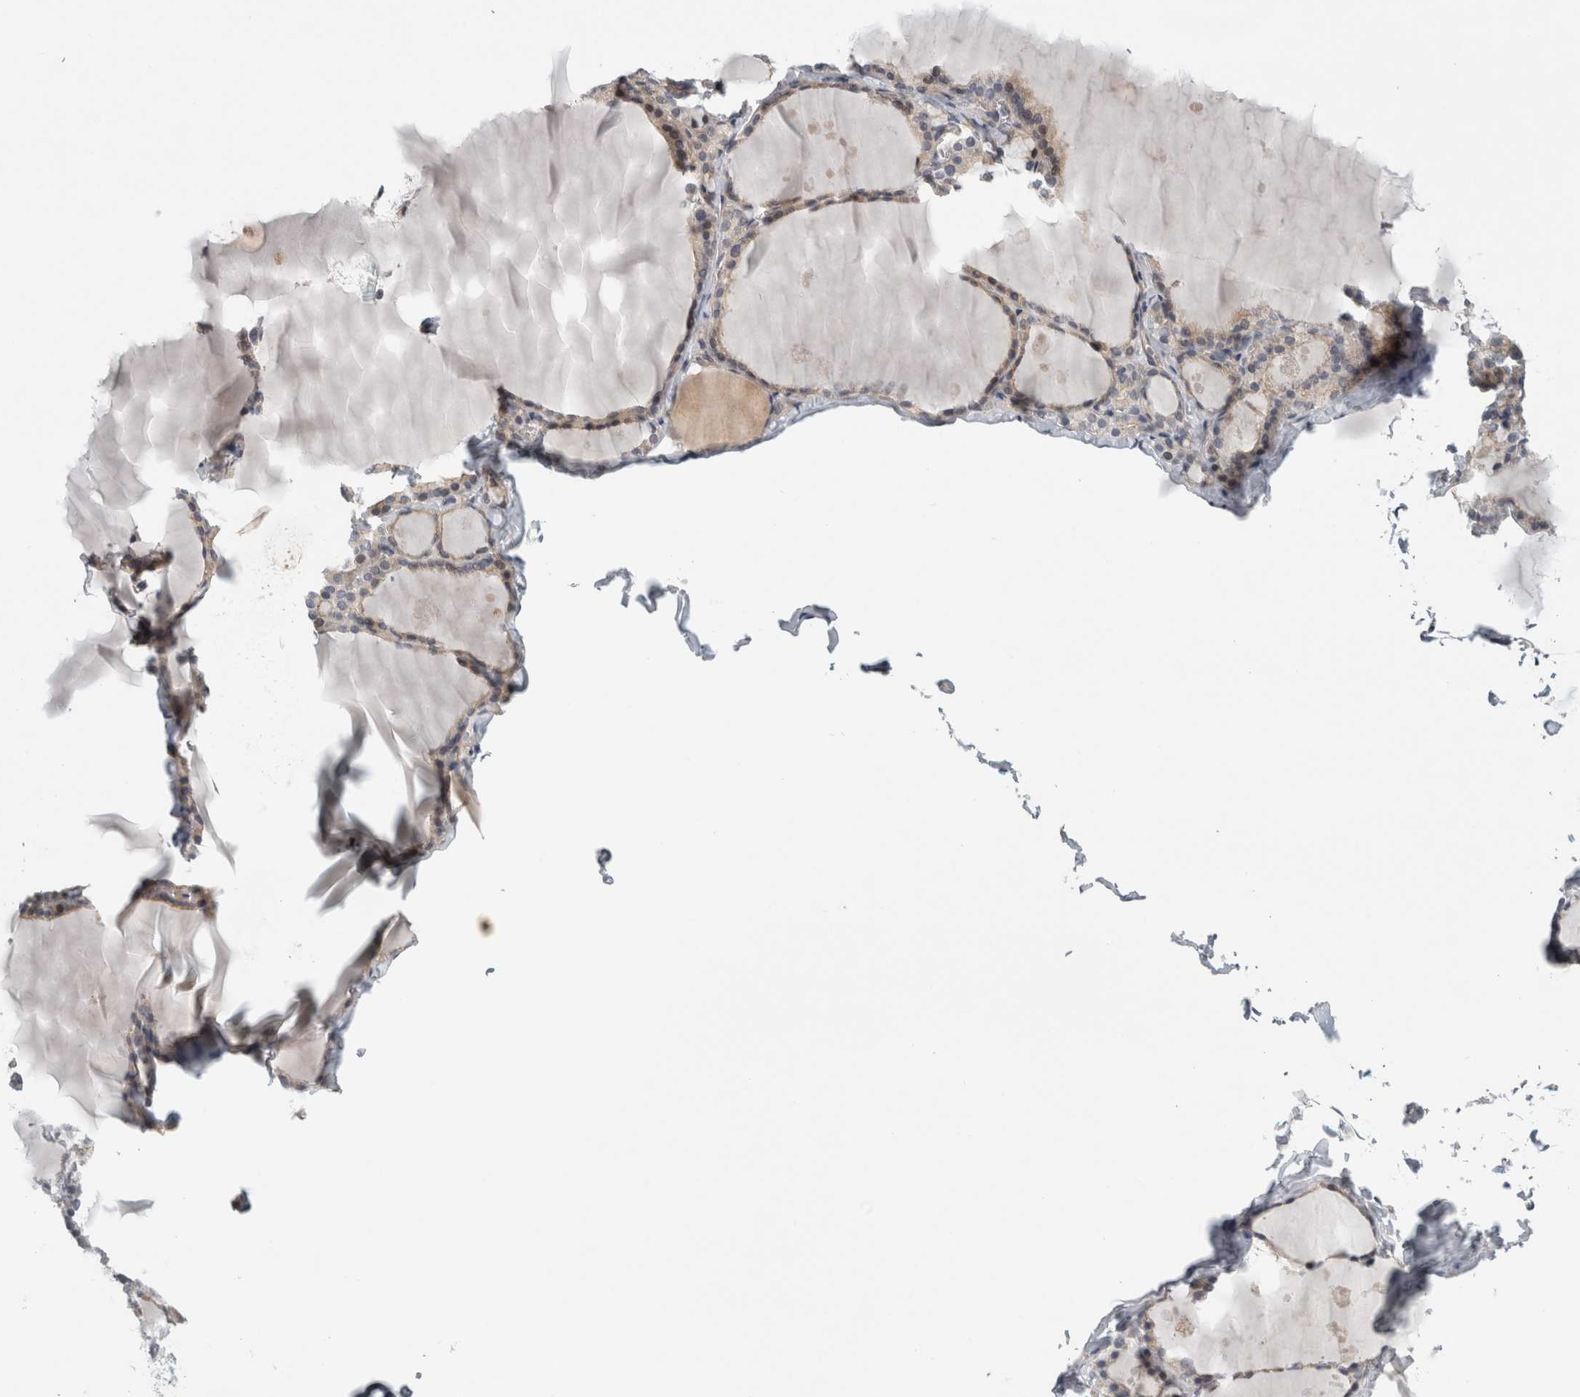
{"staining": {"intensity": "weak", "quantity": ">75%", "location": "cytoplasmic/membranous"}, "tissue": "thyroid gland", "cell_type": "Glandular cells", "image_type": "normal", "snomed": [{"axis": "morphology", "description": "Normal tissue, NOS"}, {"axis": "topography", "description": "Thyroid gland"}], "caption": "Immunohistochemistry staining of normal thyroid gland, which displays low levels of weak cytoplasmic/membranous positivity in about >75% of glandular cells indicating weak cytoplasmic/membranous protein expression. The staining was performed using DAB (3,3'-diaminobenzidine) (brown) for protein detection and nuclei were counterstained in hematoxylin (blue).", "gene": "ZNF804B", "patient": {"sex": "male", "age": 56}}